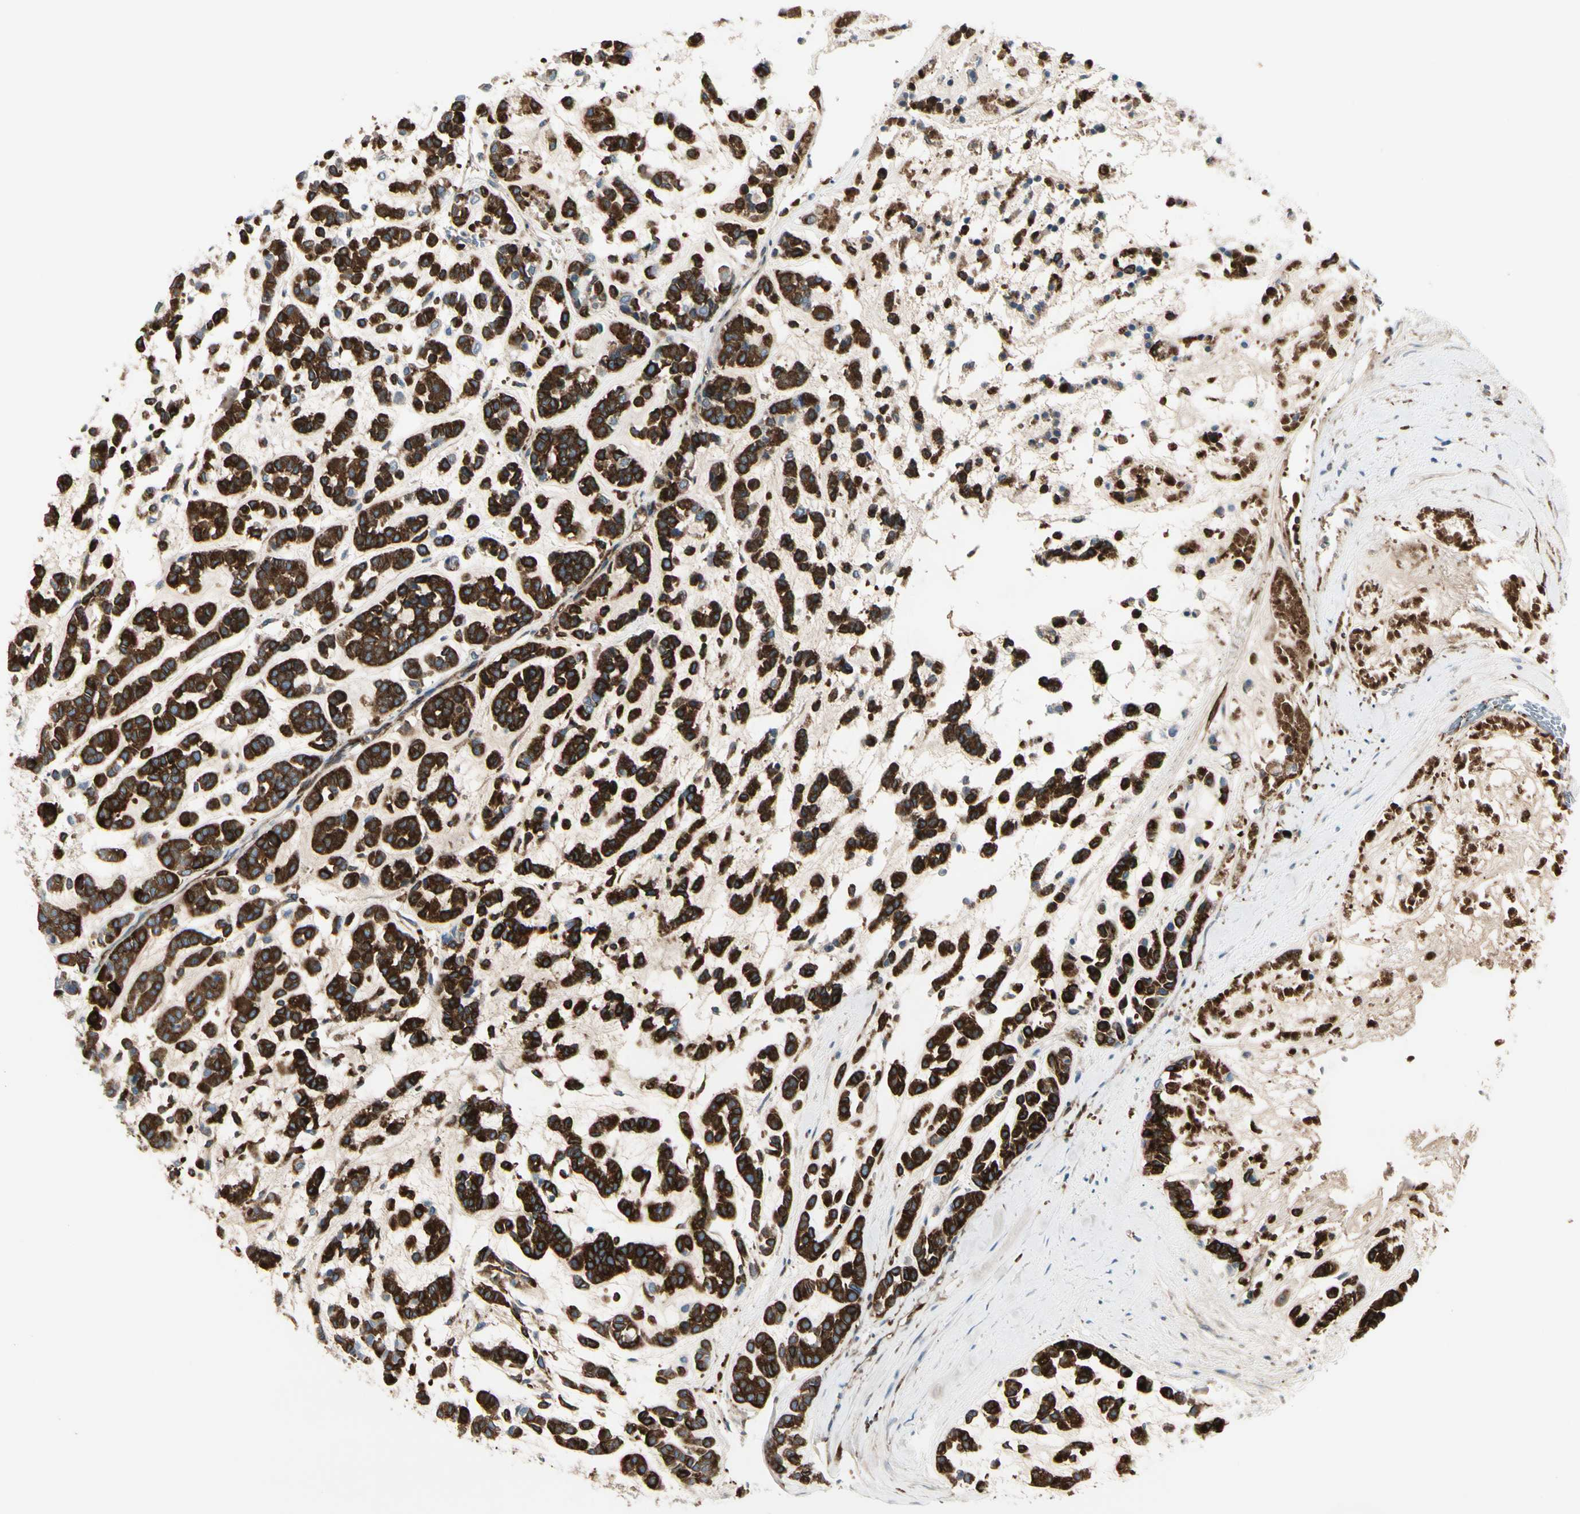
{"staining": {"intensity": "strong", "quantity": ">75%", "location": "cytoplasmic/membranous"}, "tissue": "head and neck cancer", "cell_type": "Tumor cells", "image_type": "cancer", "snomed": [{"axis": "morphology", "description": "Adenocarcinoma, NOS"}, {"axis": "morphology", "description": "Adenoma, NOS"}, {"axis": "topography", "description": "Head-Neck"}], "caption": "Protein expression analysis of adenocarcinoma (head and neck) reveals strong cytoplasmic/membranous positivity in about >75% of tumor cells.", "gene": "IGHG1", "patient": {"sex": "female", "age": 55}}